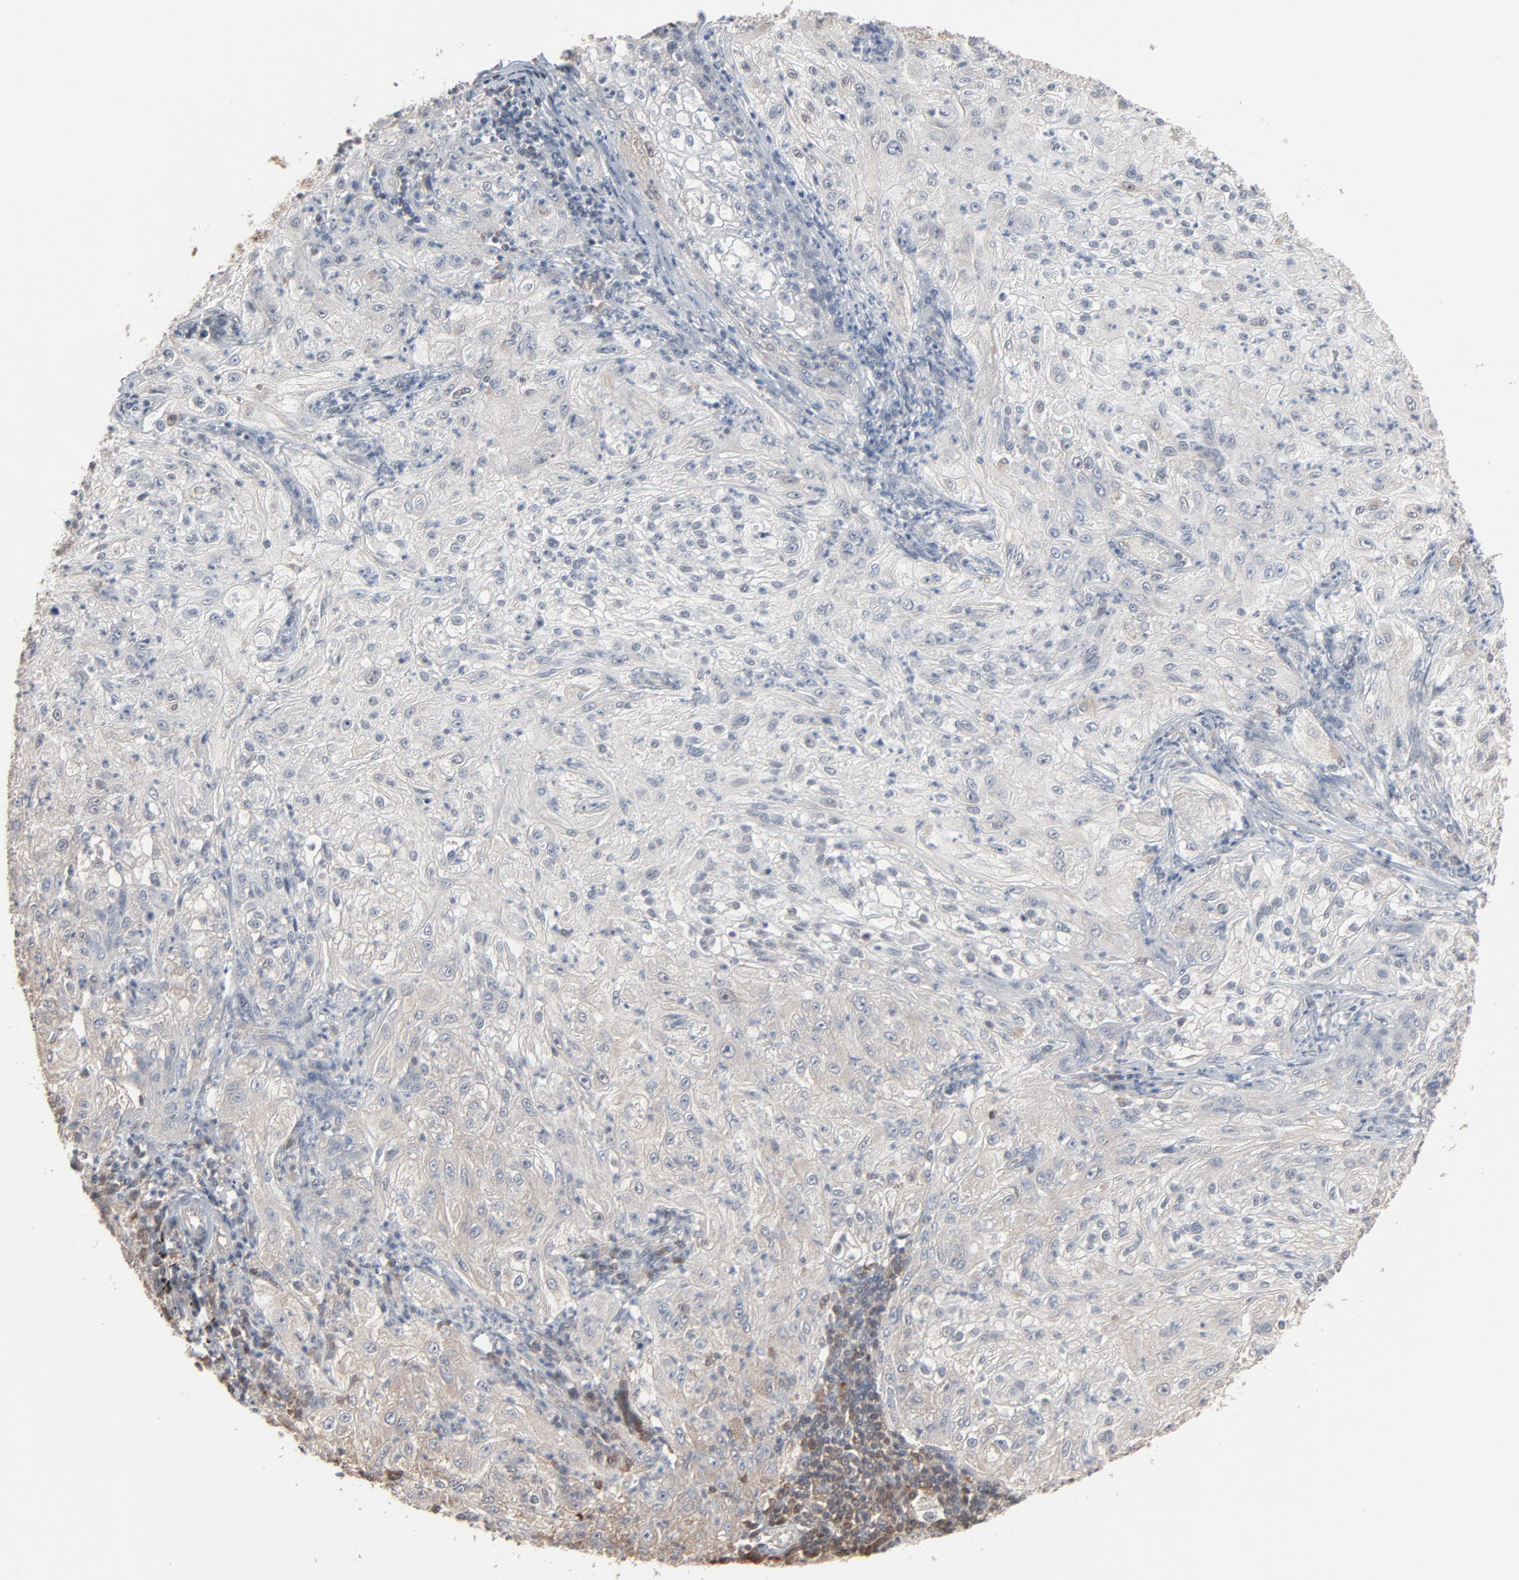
{"staining": {"intensity": "weak", "quantity": "25%-75%", "location": "cytoplasmic/membranous"}, "tissue": "lung cancer", "cell_type": "Tumor cells", "image_type": "cancer", "snomed": [{"axis": "morphology", "description": "Inflammation, NOS"}, {"axis": "morphology", "description": "Squamous cell carcinoma, NOS"}, {"axis": "topography", "description": "Lymph node"}, {"axis": "topography", "description": "Soft tissue"}, {"axis": "topography", "description": "Lung"}], "caption": "About 25%-75% of tumor cells in human lung cancer (squamous cell carcinoma) show weak cytoplasmic/membranous protein staining as visualized by brown immunohistochemical staining.", "gene": "CCT5", "patient": {"sex": "male", "age": 66}}